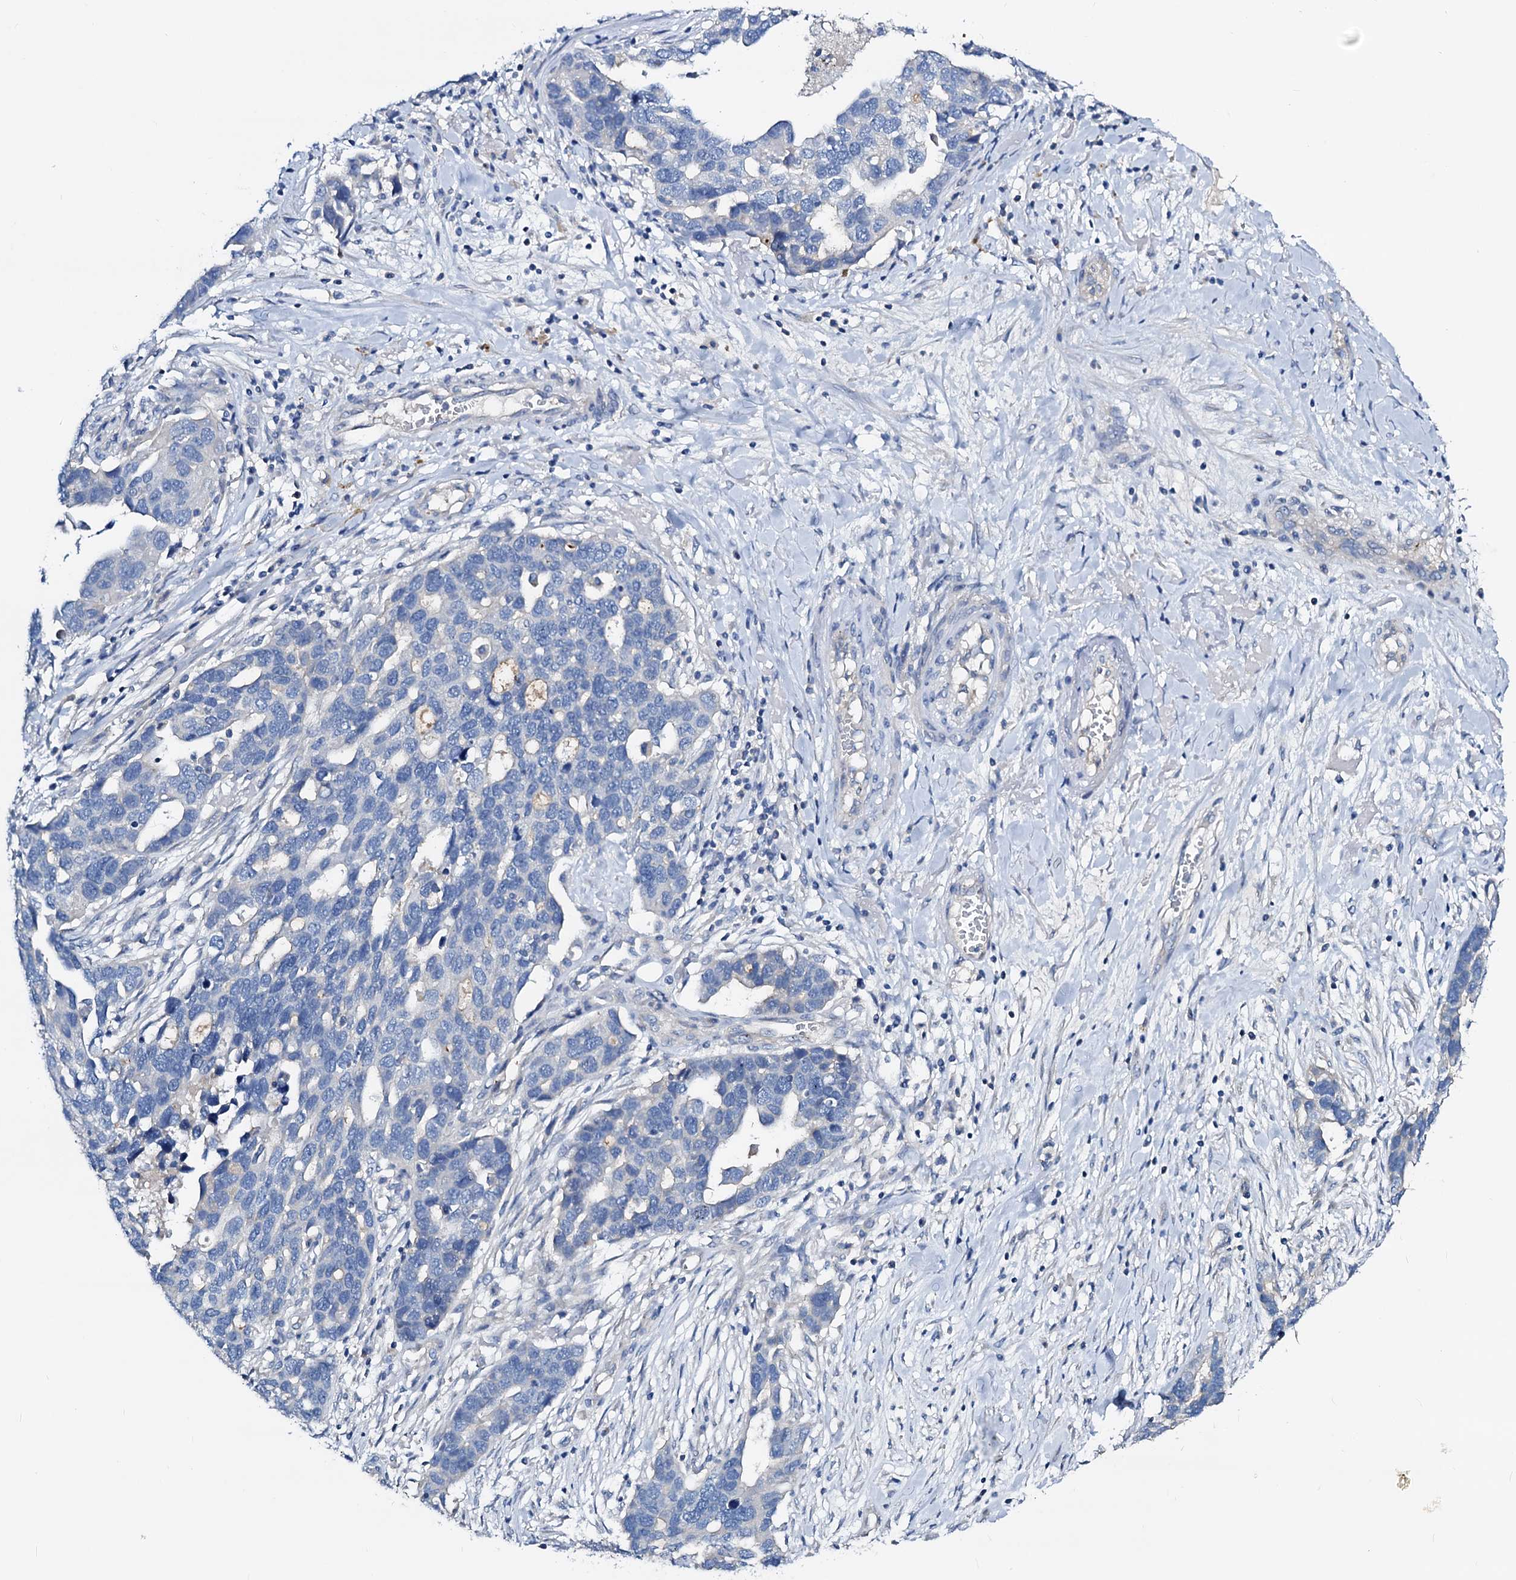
{"staining": {"intensity": "negative", "quantity": "none", "location": "none"}, "tissue": "ovarian cancer", "cell_type": "Tumor cells", "image_type": "cancer", "snomed": [{"axis": "morphology", "description": "Cystadenocarcinoma, serous, NOS"}, {"axis": "topography", "description": "Ovary"}], "caption": "Immunohistochemistry (IHC) histopathology image of serous cystadenocarcinoma (ovarian) stained for a protein (brown), which displays no positivity in tumor cells.", "gene": "DYDC2", "patient": {"sex": "female", "age": 54}}